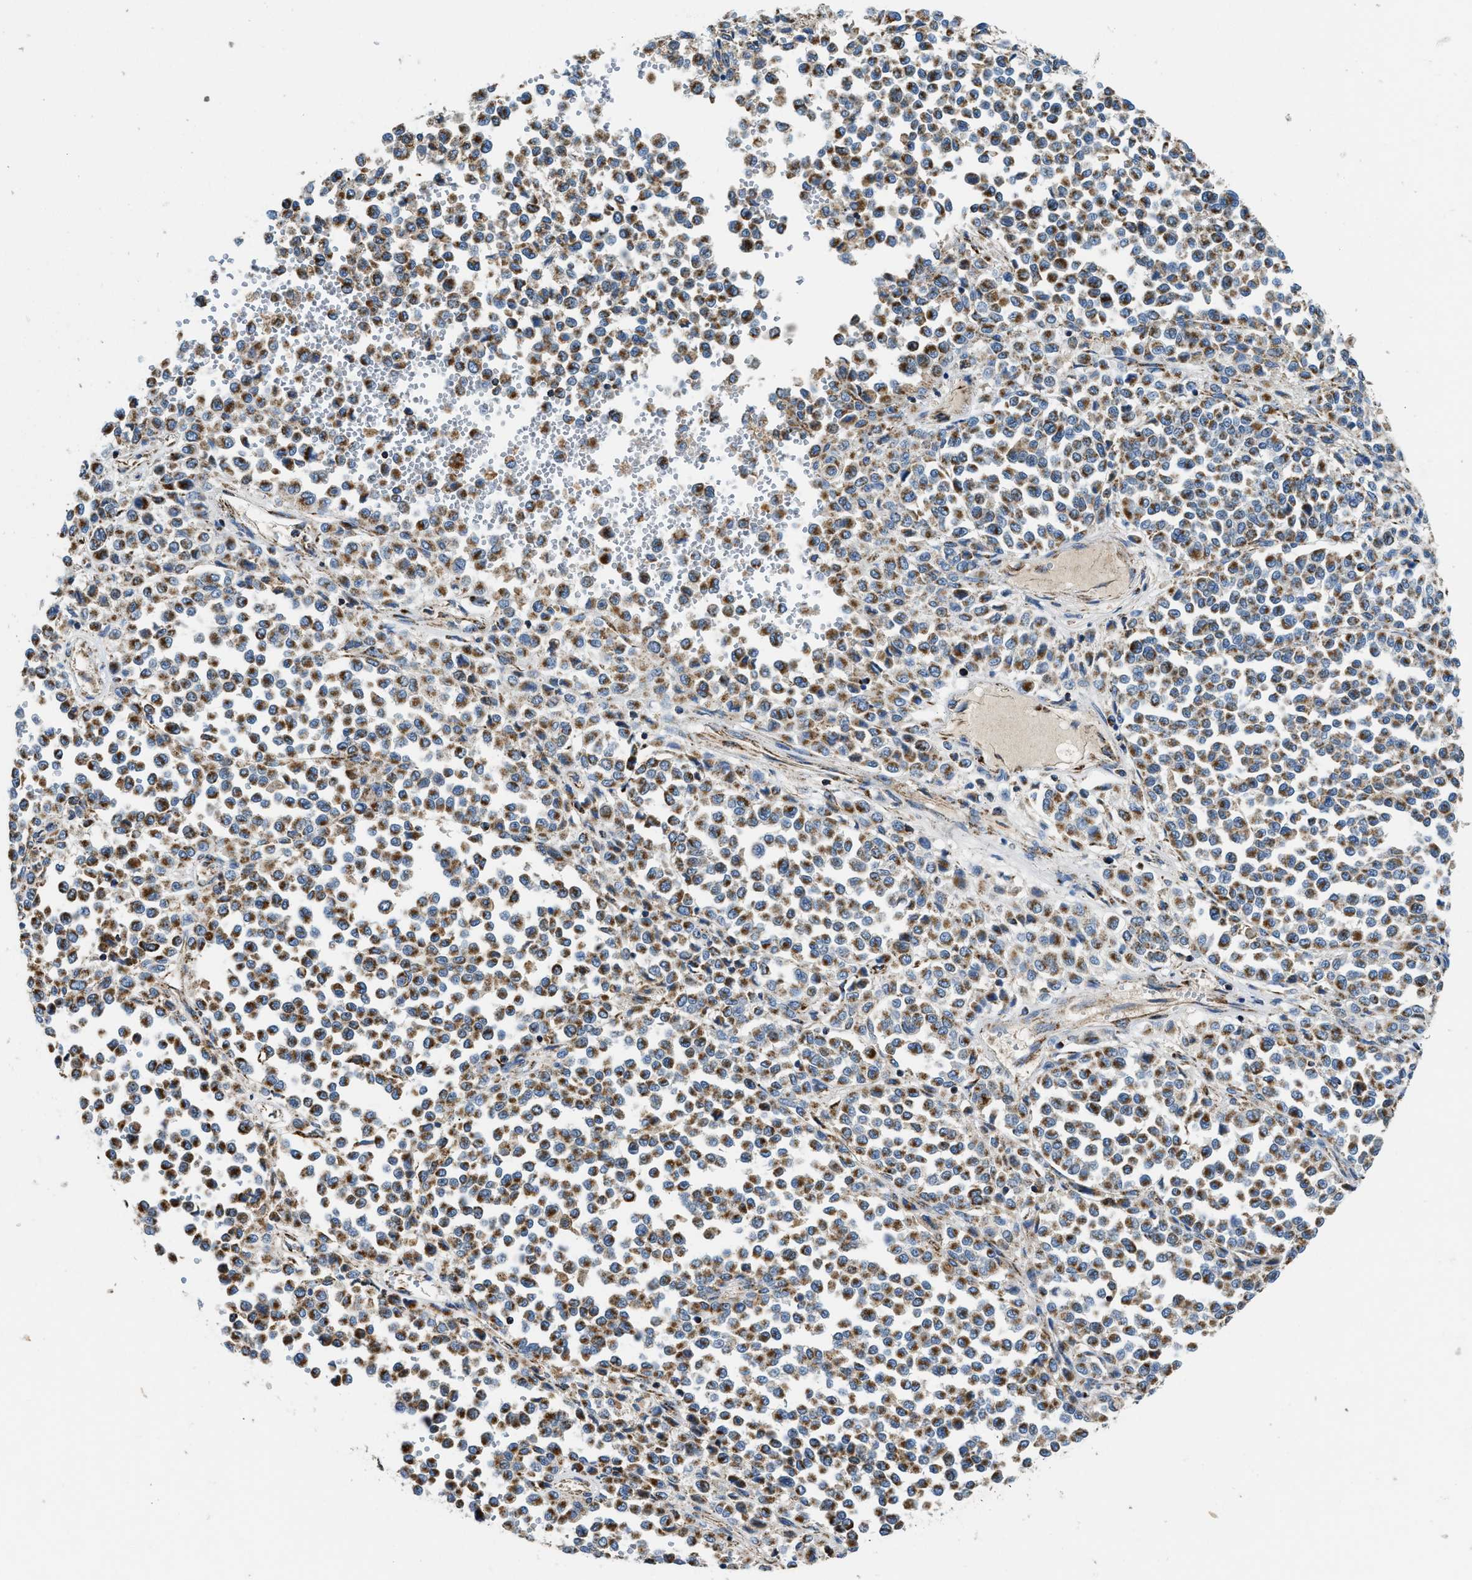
{"staining": {"intensity": "moderate", "quantity": ">75%", "location": "cytoplasmic/membranous"}, "tissue": "melanoma", "cell_type": "Tumor cells", "image_type": "cancer", "snomed": [{"axis": "morphology", "description": "Malignant melanoma, Metastatic site"}, {"axis": "topography", "description": "Pancreas"}], "caption": "This is an image of IHC staining of malignant melanoma (metastatic site), which shows moderate positivity in the cytoplasmic/membranous of tumor cells.", "gene": "STK33", "patient": {"sex": "female", "age": 30}}